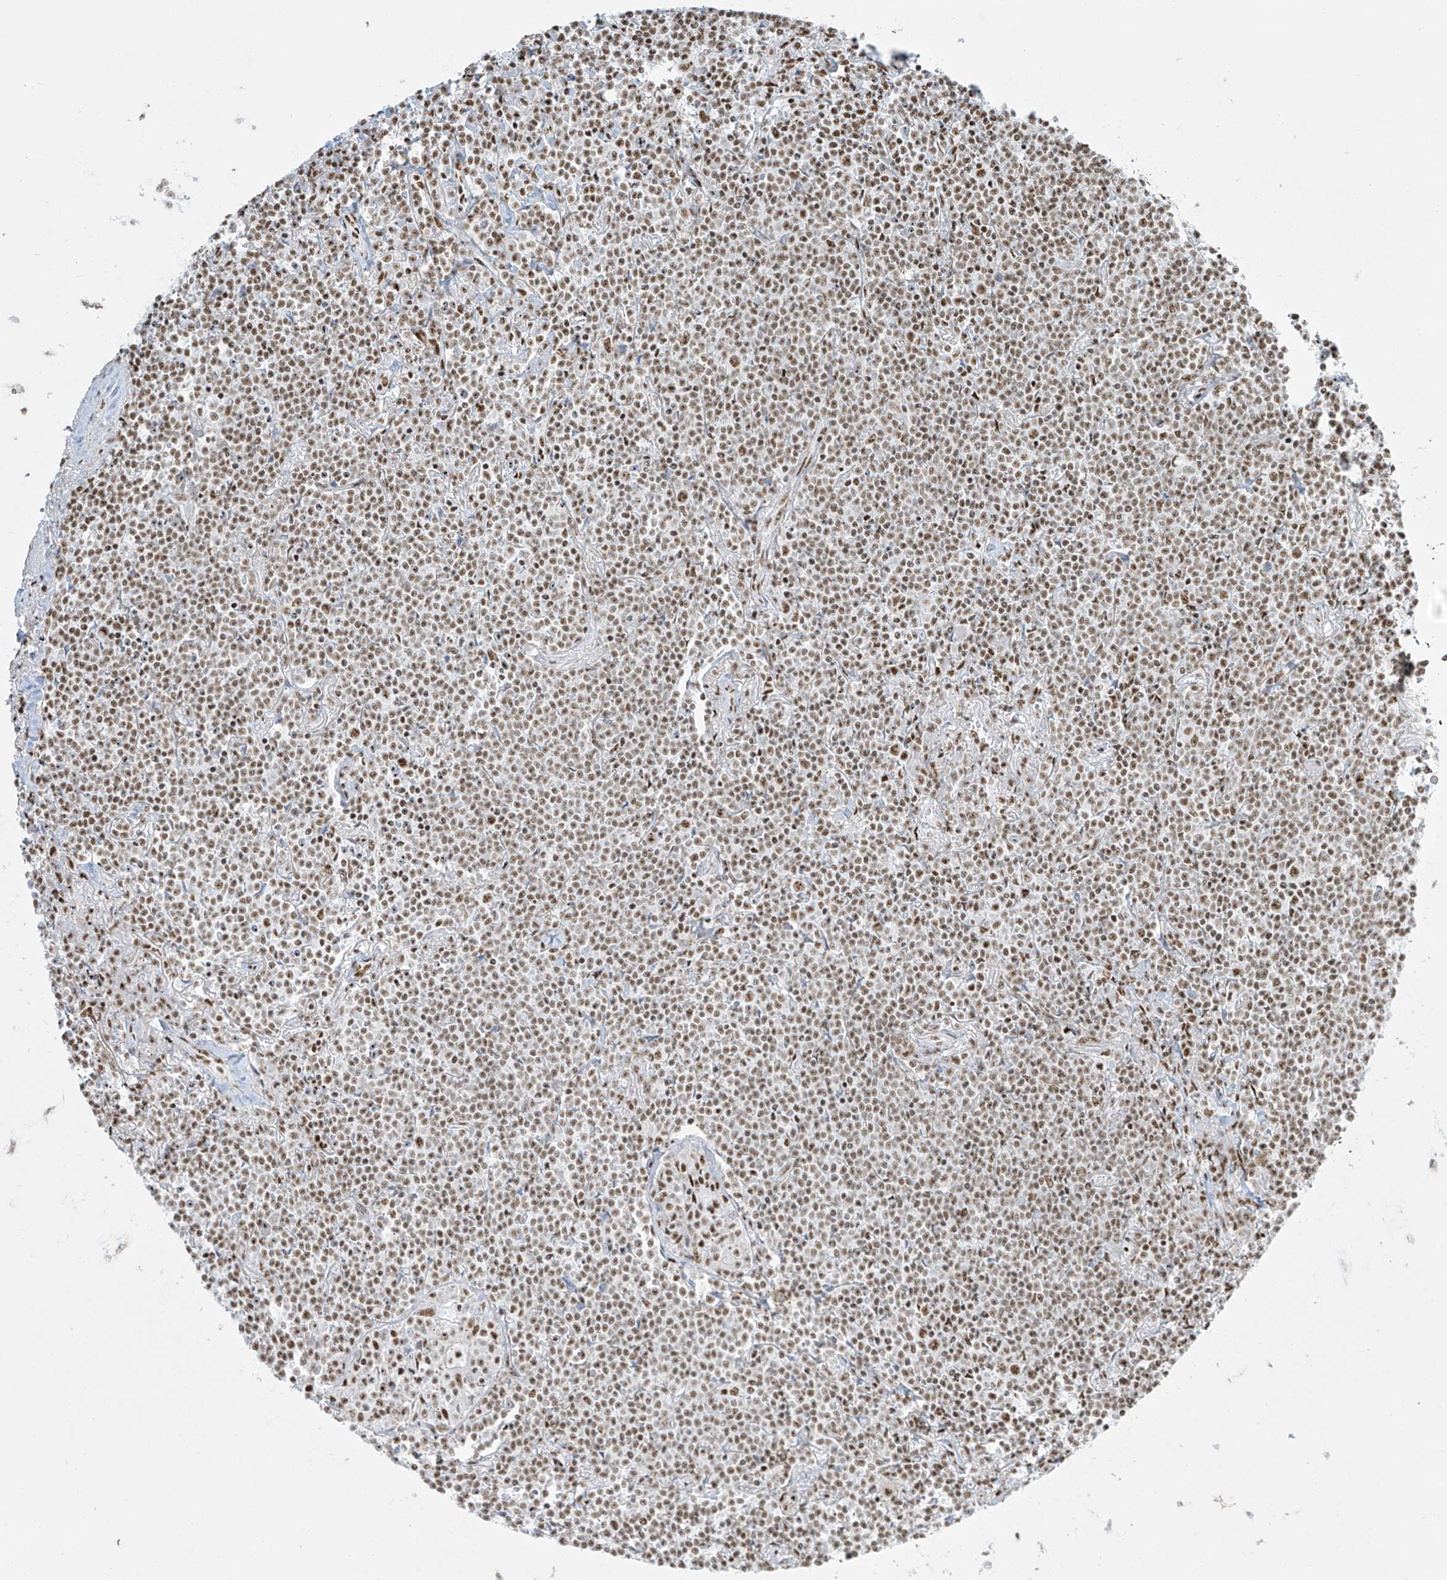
{"staining": {"intensity": "moderate", "quantity": ">75%", "location": "nuclear"}, "tissue": "lymphoma", "cell_type": "Tumor cells", "image_type": "cancer", "snomed": [{"axis": "morphology", "description": "Malignant lymphoma, non-Hodgkin's type, Low grade"}, {"axis": "topography", "description": "Lung"}], "caption": "Approximately >75% of tumor cells in low-grade malignant lymphoma, non-Hodgkin's type reveal moderate nuclear protein expression as visualized by brown immunohistochemical staining.", "gene": "MS4A6A", "patient": {"sex": "female", "age": 71}}